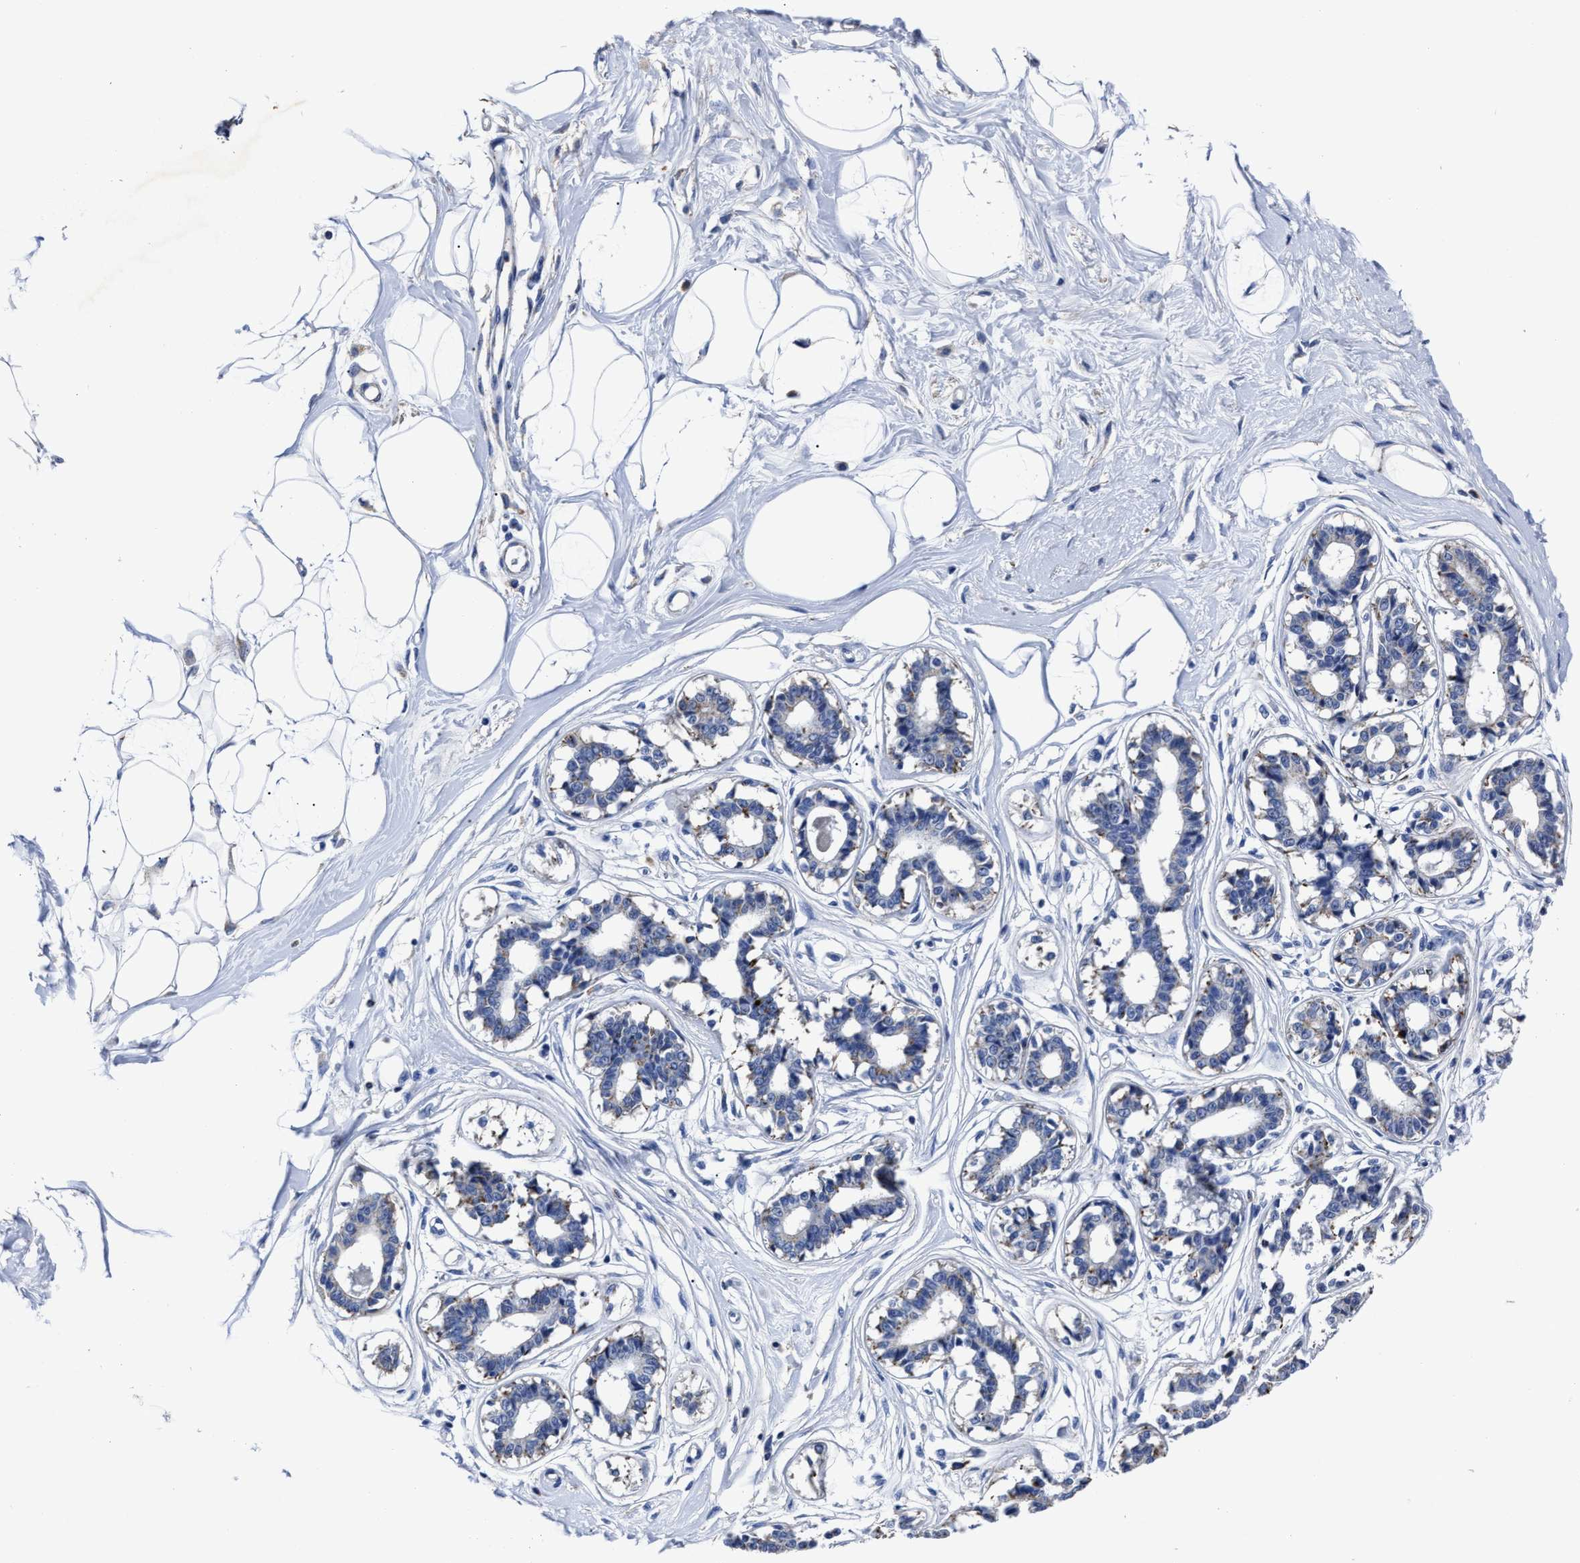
{"staining": {"intensity": "negative", "quantity": "none", "location": "none"}, "tissue": "breast", "cell_type": "Adipocytes", "image_type": "normal", "snomed": [{"axis": "morphology", "description": "Normal tissue, NOS"}, {"axis": "topography", "description": "Breast"}], "caption": "Immunohistochemical staining of benign human breast demonstrates no significant positivity in adipocytes.", "gene": "LAMTOR4", "patient": {"sex": "female", "age": 45}}